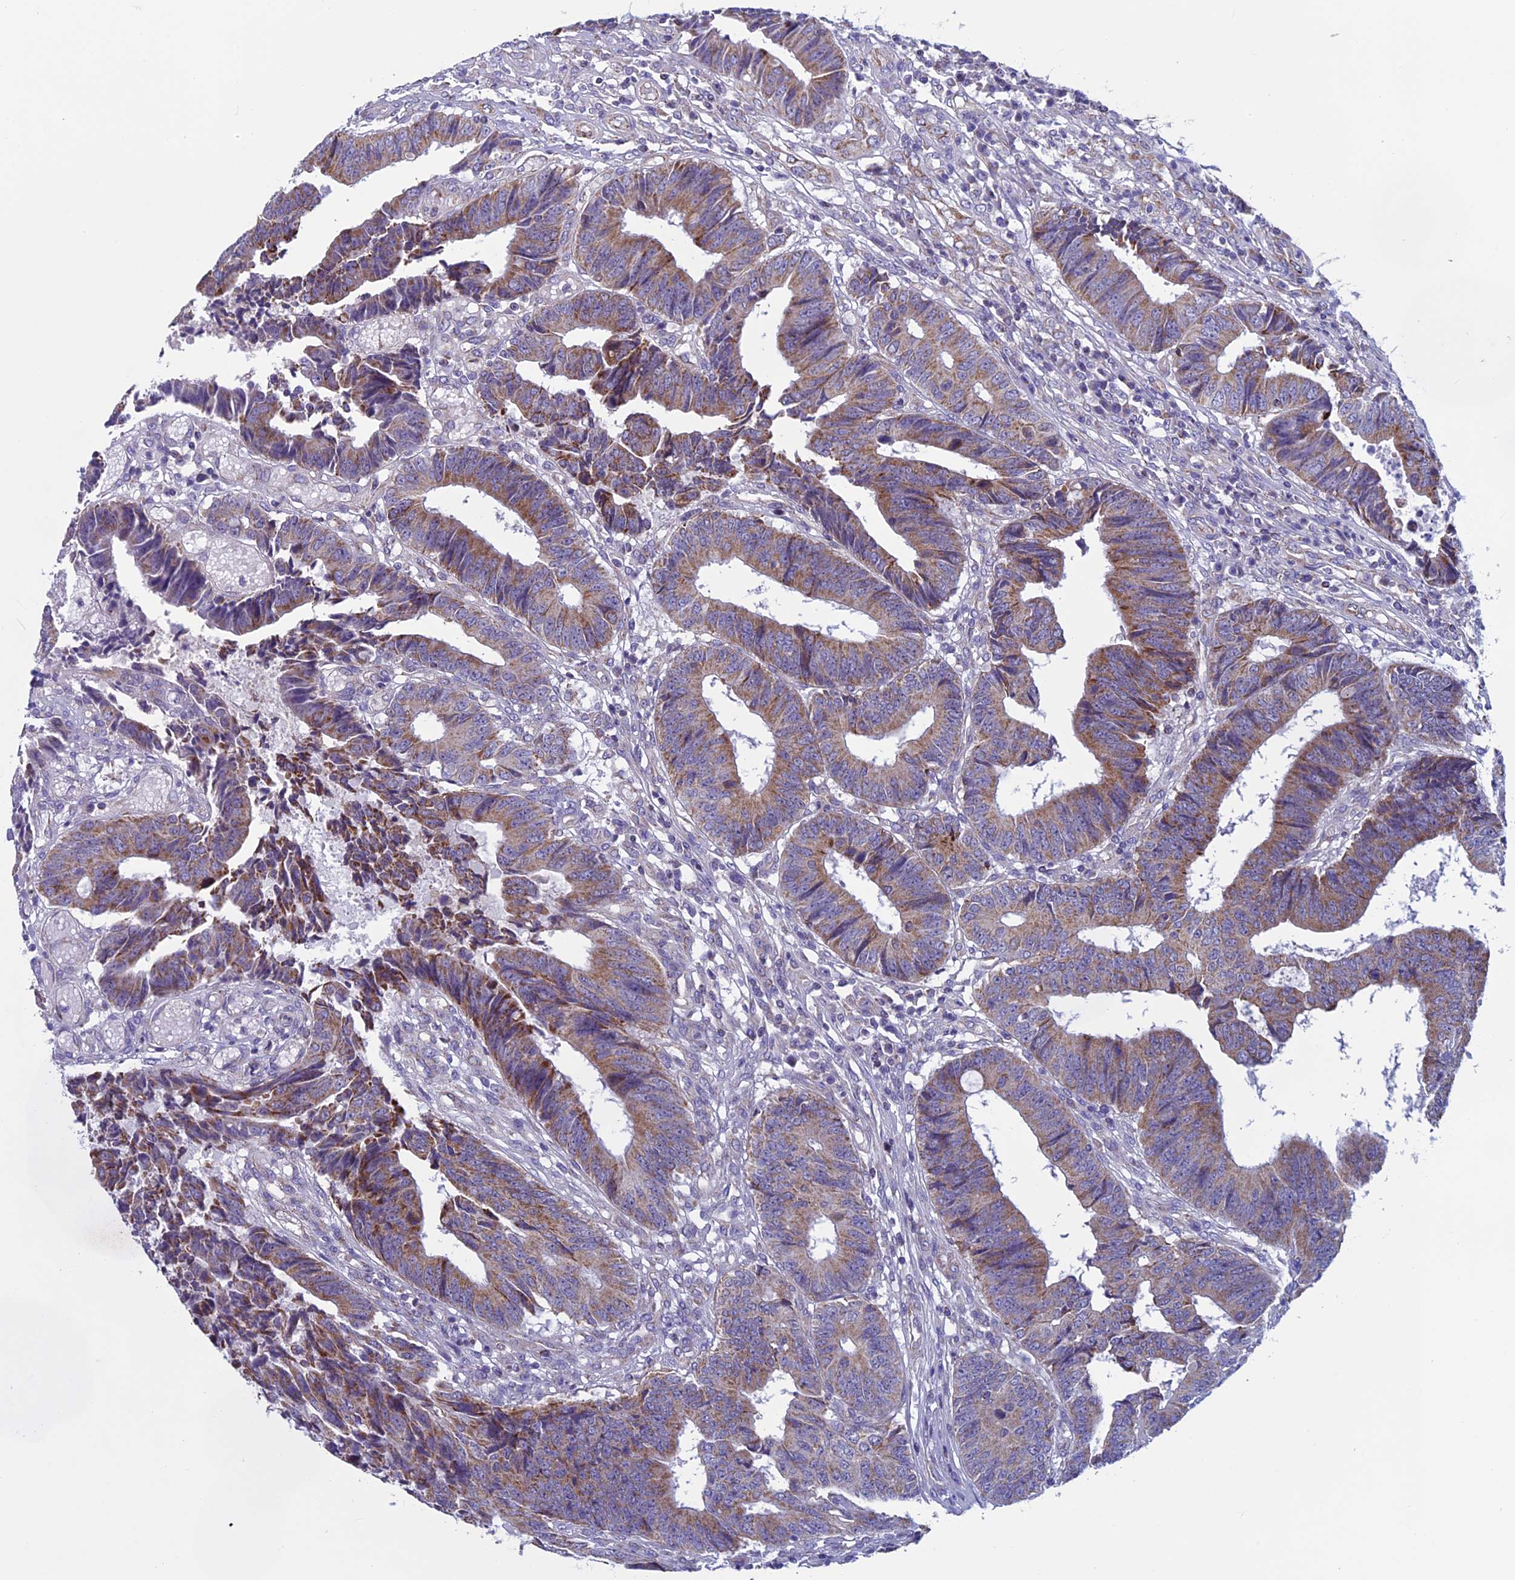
{"staining": {"intensity": "moderate", "quantity": ">75%", "location": "cytoplasmic/membranous"}, "tissue": "colorectal cancer", "cell_type": "Tumor cells", "image_type": "cancer", "snomed": [{"axis": "morphology", "description": "Adenocarcinoma, NOS"}, {"axis": "topography", "description": "Rectum"}], "caption": "Moderate cytoplasmic/membranous expression for a protein is seen in approximately >75% of tumor cells of adenocarcinoma (colorectal) using immunohistochemistry.", "gene": "MFSD12", "patient": {"sex": "male", "age": 84}}